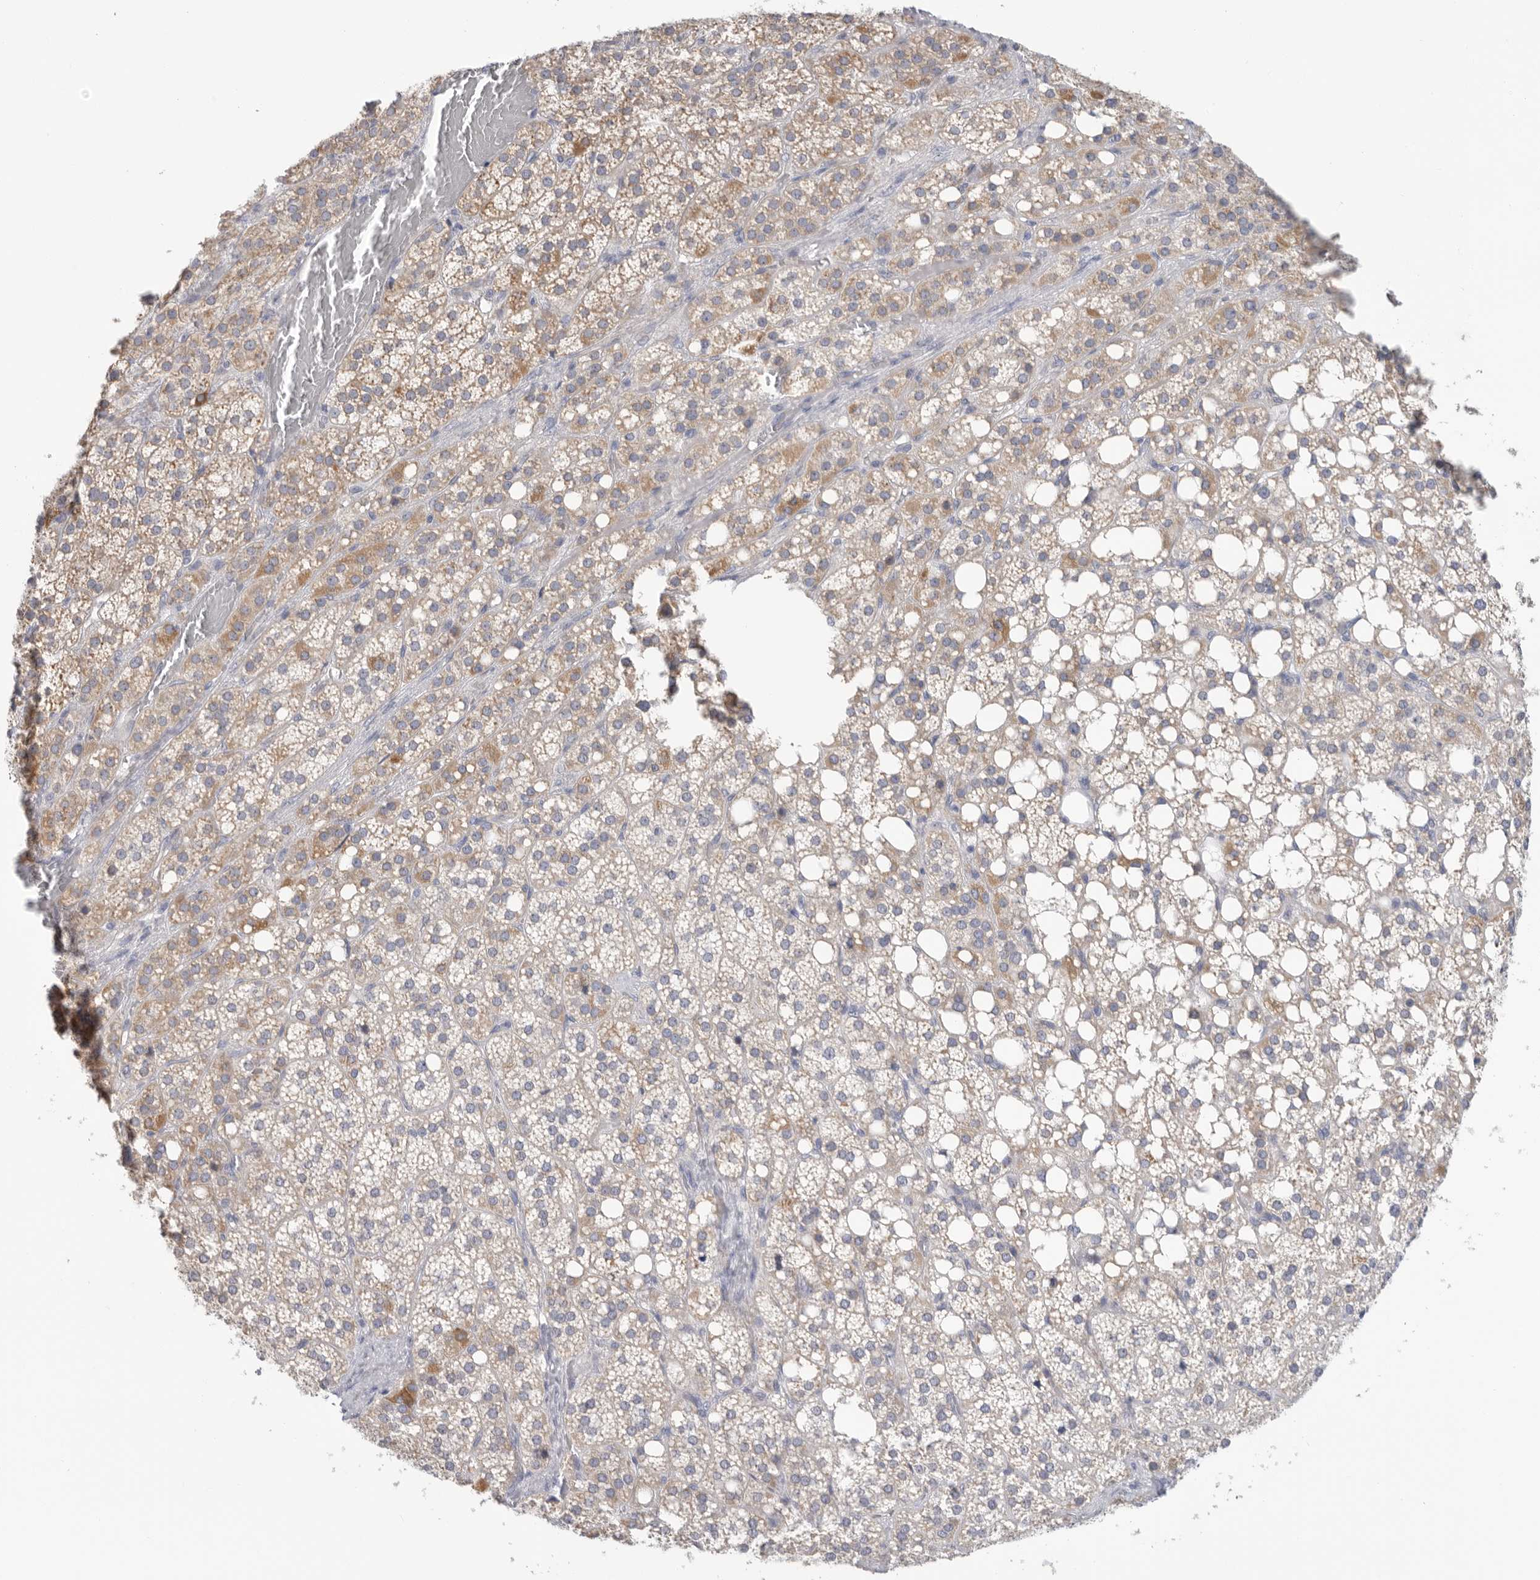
{"staining": {"intensity": "moderate", "quantity": "25%-75%", "location": "cytoplasmic/membranous"}, "tissue": "adrenal gland", "cell_type": "Glandular cells", "image_type": "normal", "snomed": [{"axis": "morphology", "description": "Normal tissue, NOS"}, {"axis": "topography", "description": "Adrenal gland"}], "caption": "Human adrenal gland stained with a brown dye exhibits moderate cytoplasmic/membranous positive positivity in about 25%-75% of glandular cells.", "gene": "MTFR1L", "patient": {"sex": "female", "age": 59}}